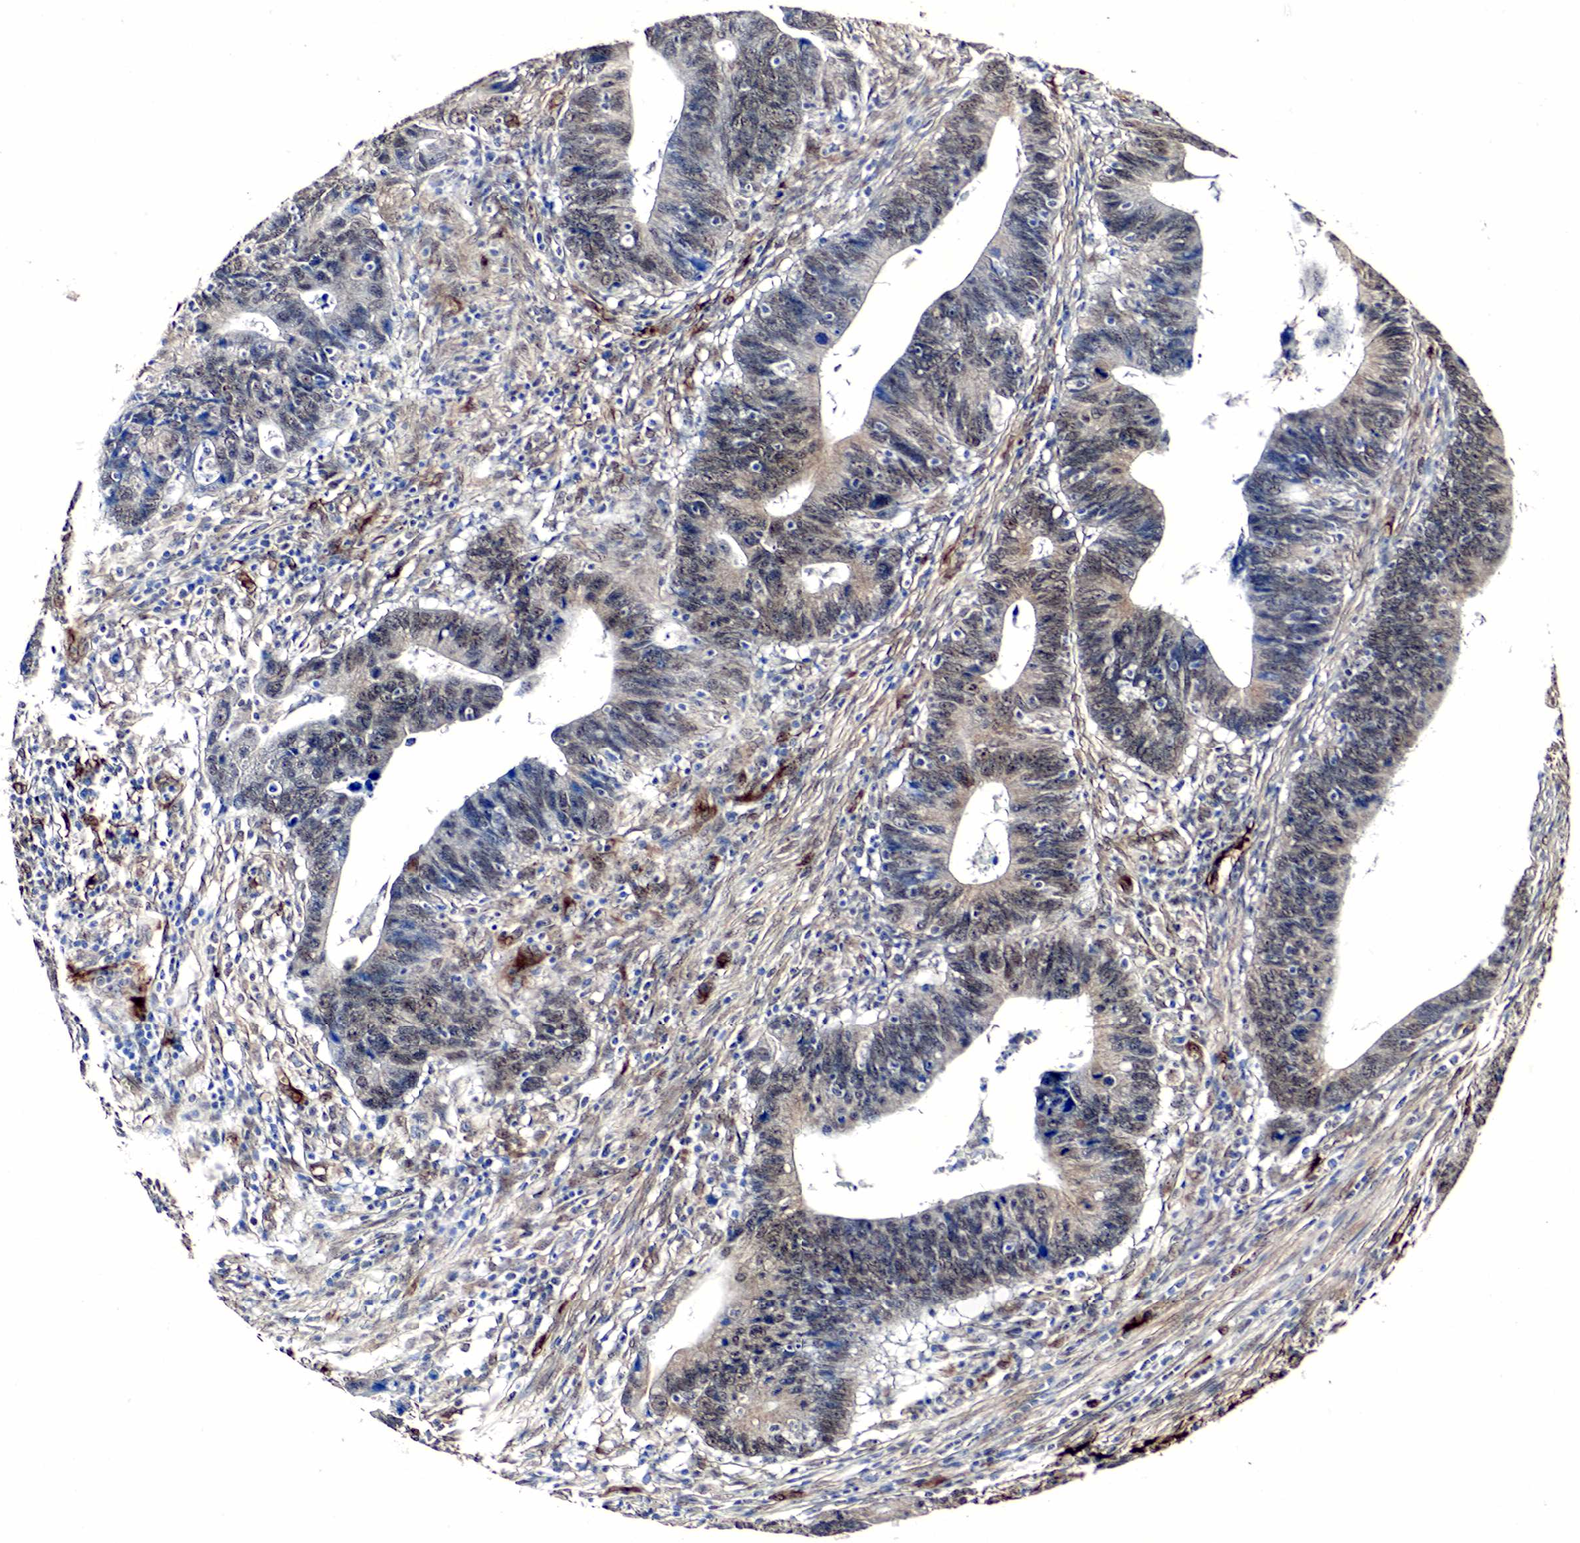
{"staining": {"intensity": "weak", "quantity": "25%-75%", "location": "cytoplasmic/membranous"}, "tissue": "colorectal cancer", "cell_type": "Tumor cells", "image_type": "cancer", "snomed": [{"axis": "morphology", "description": "Adenocarcinoma, NOS"}, {"axis": "topography", "description": "Colon"}], "caption": "Human colorectal cancer stained with a brown dye demonstrates weak cytoplasmic/membranous positive expression in approximately 25%-75% of tumor cells.", "gene": "SPIN1", "patient": {"sex": "female", "age": 78}}